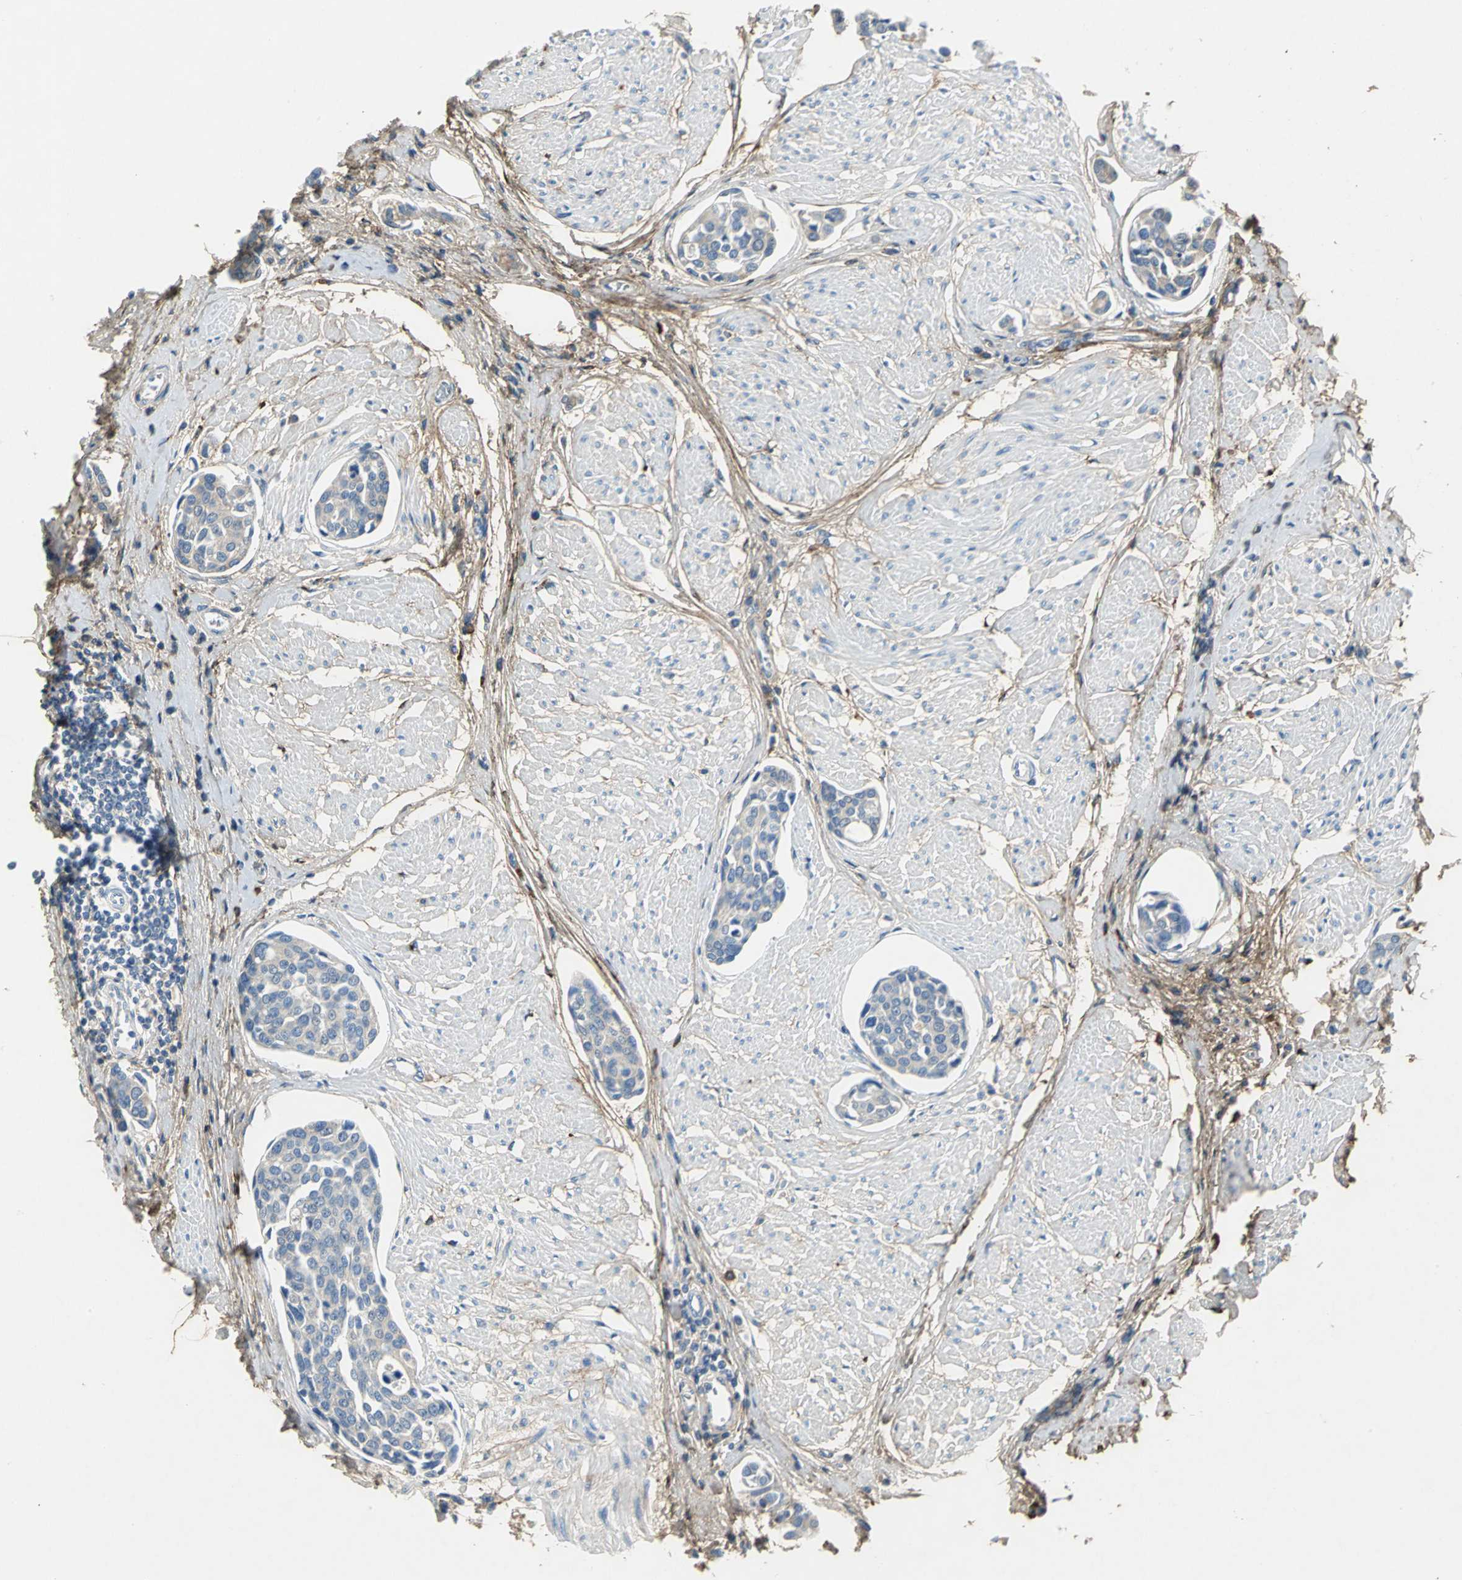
{"staining": {"intensity": "negative", "quantity": "none", "location": "none"}, "tissue": "urothelial cancer", "cell_type": "Tumor cells", "image_type": "cancer", "snomed": [{"axis": "morphology", "description": "Urothelial carcinoma, High grade"}, {"axis": "topography", "description": "Urinary bladder"}], "caption": "High magnification brightfield microscopy of high-grade urothelial carcinoma stained with DAB (3,3'-diaminobenzidine) (brown) and counterstained with hematoxylin (blue): tumor cells show no significant positivity.", "gene": "EFNB3", "patient": {"sex": "male", "age": 78}}